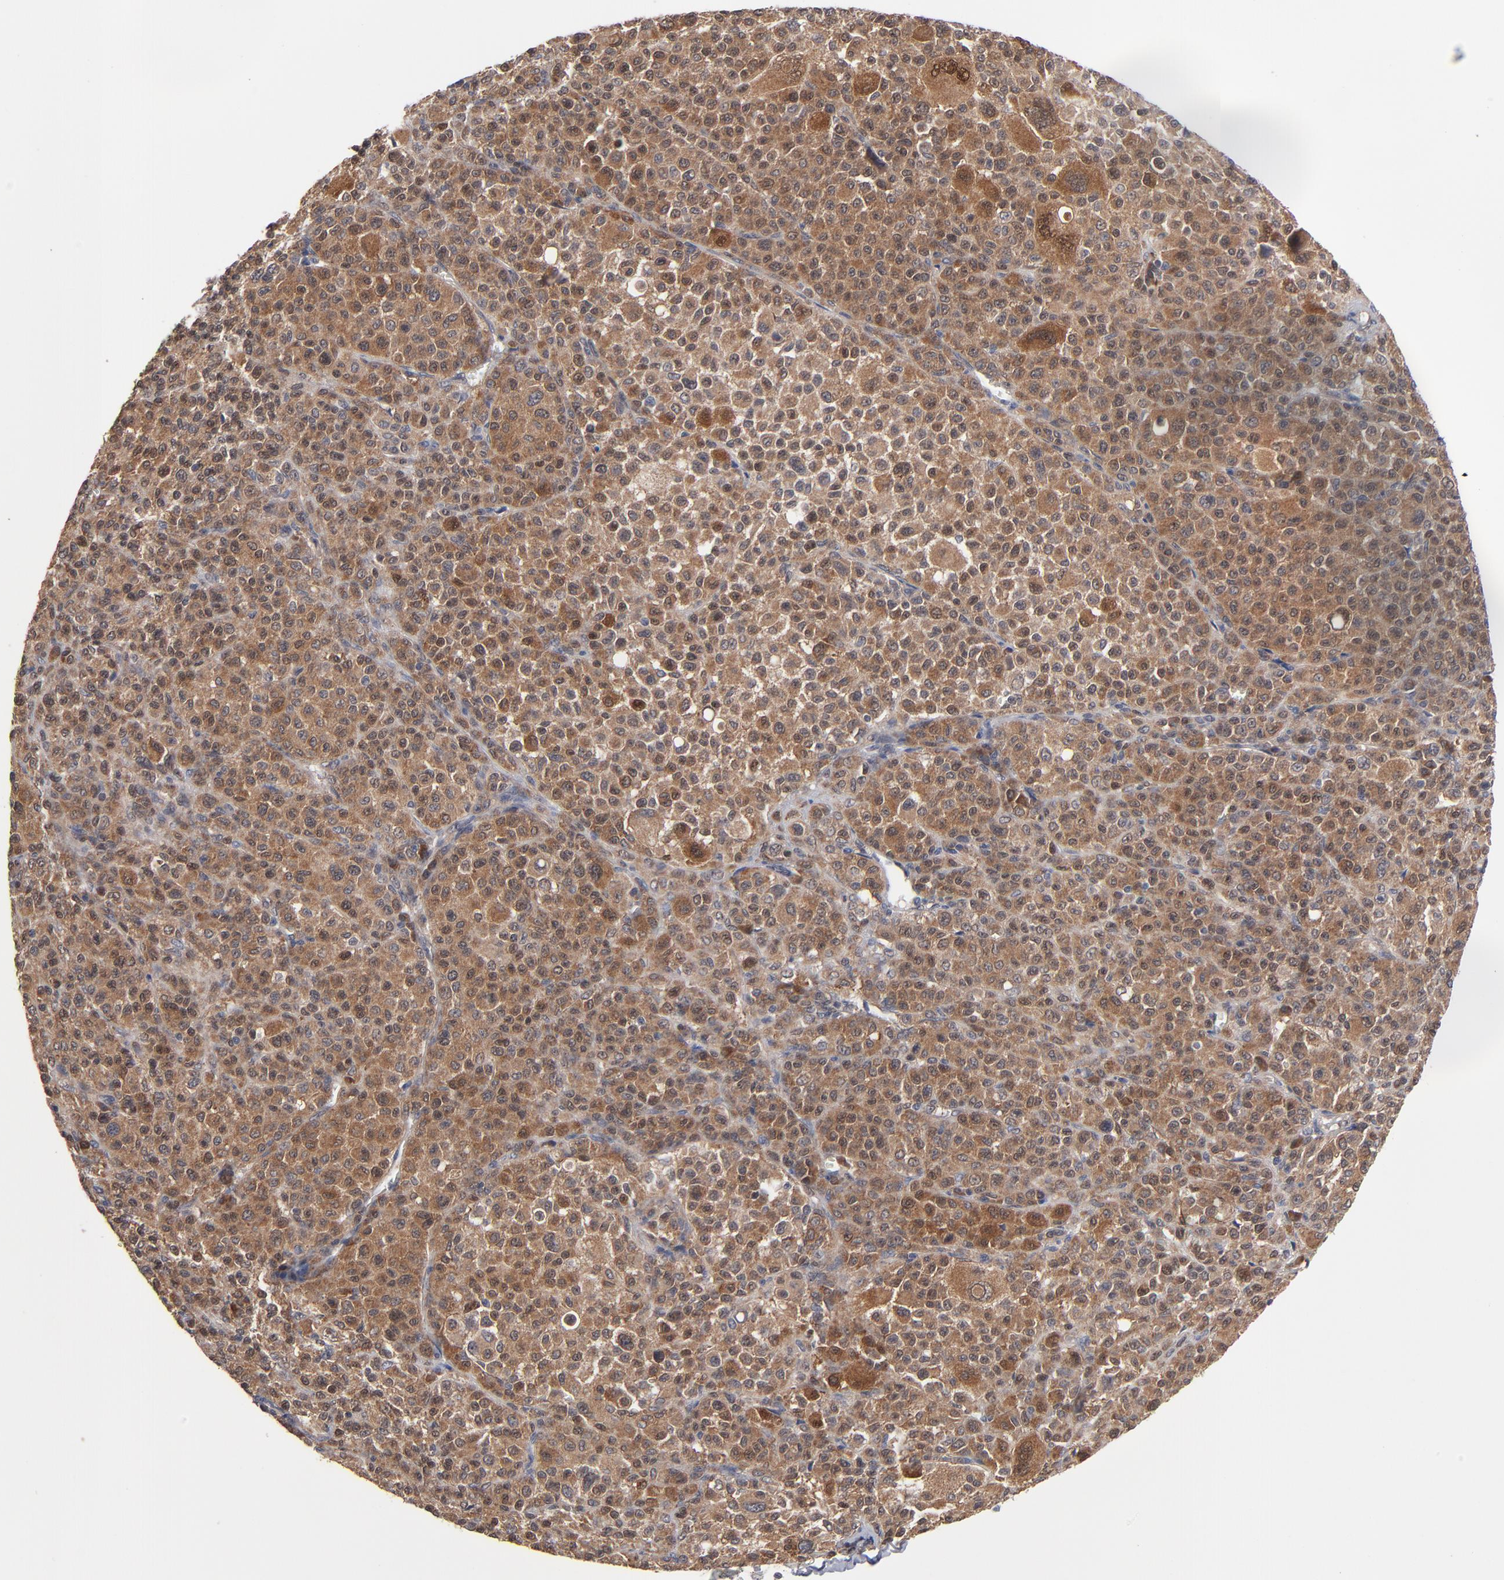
{"staining": {"intensity": "strong", "quantity": ">75%", "location": "cytoplasmic/membranous"}, "tissue": "melanoma", "cell_type": "Tumor cells", "image_type": "cancer", "snomed": [{"axis": "morphology", "description": "Malignant melanoma, Metastatic site"}, {"axis": "topography", "description": "Skin"}], "caption": "Protein expression analysis of human melanoma reveals strong cytoplasmic/membranous positivity in about >75% of tumor cells.", "gene": "ALG13", "patient": {"sex": "female", "age": 74}}